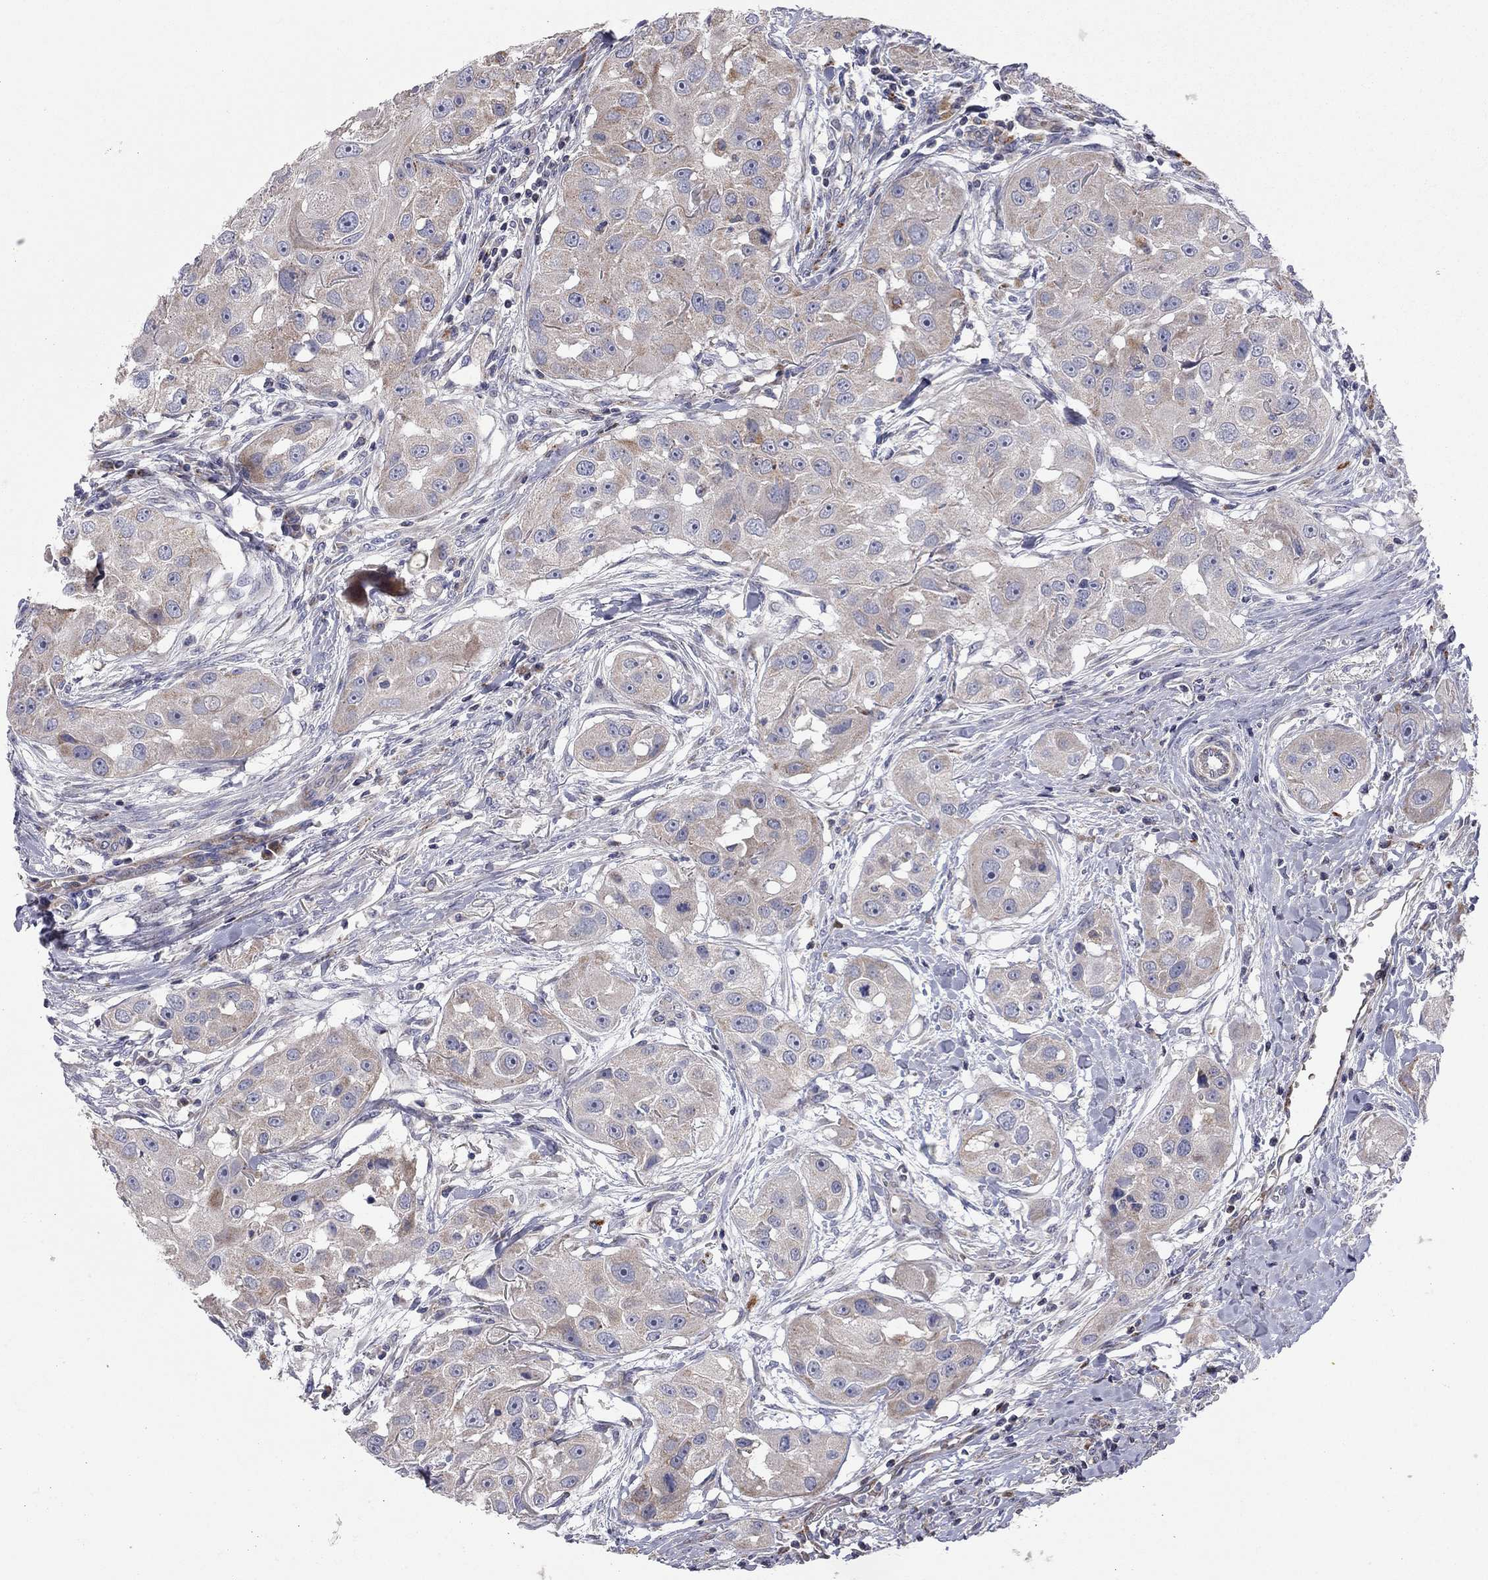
{"staining": {"intensity": "moderate", "quantity": "<25%", "location": "cytoplasmic/membranous"}, "tissue": "head and neck cancer", "cell_type": "Tumor cells", "image_type": "cancer", "snomed": [{"axis": "morphology", "description": "Squamous cell carcinoma, NOS"}, {"axis": "topography", "description": "Head-Neck"}], "caption": "Protein staining exhibits moderate cytoplasmic/membranous expression in approximately <25% of tumor cells in head and neck cancer (squamous cell carcinoma). The staining was performed using DAB, with brown indicating positive protein expression. Nuclei are stained blue with hematoxylin.", "gene": "KANSL1L", "patient": {"sex": "male", "age": 51}}